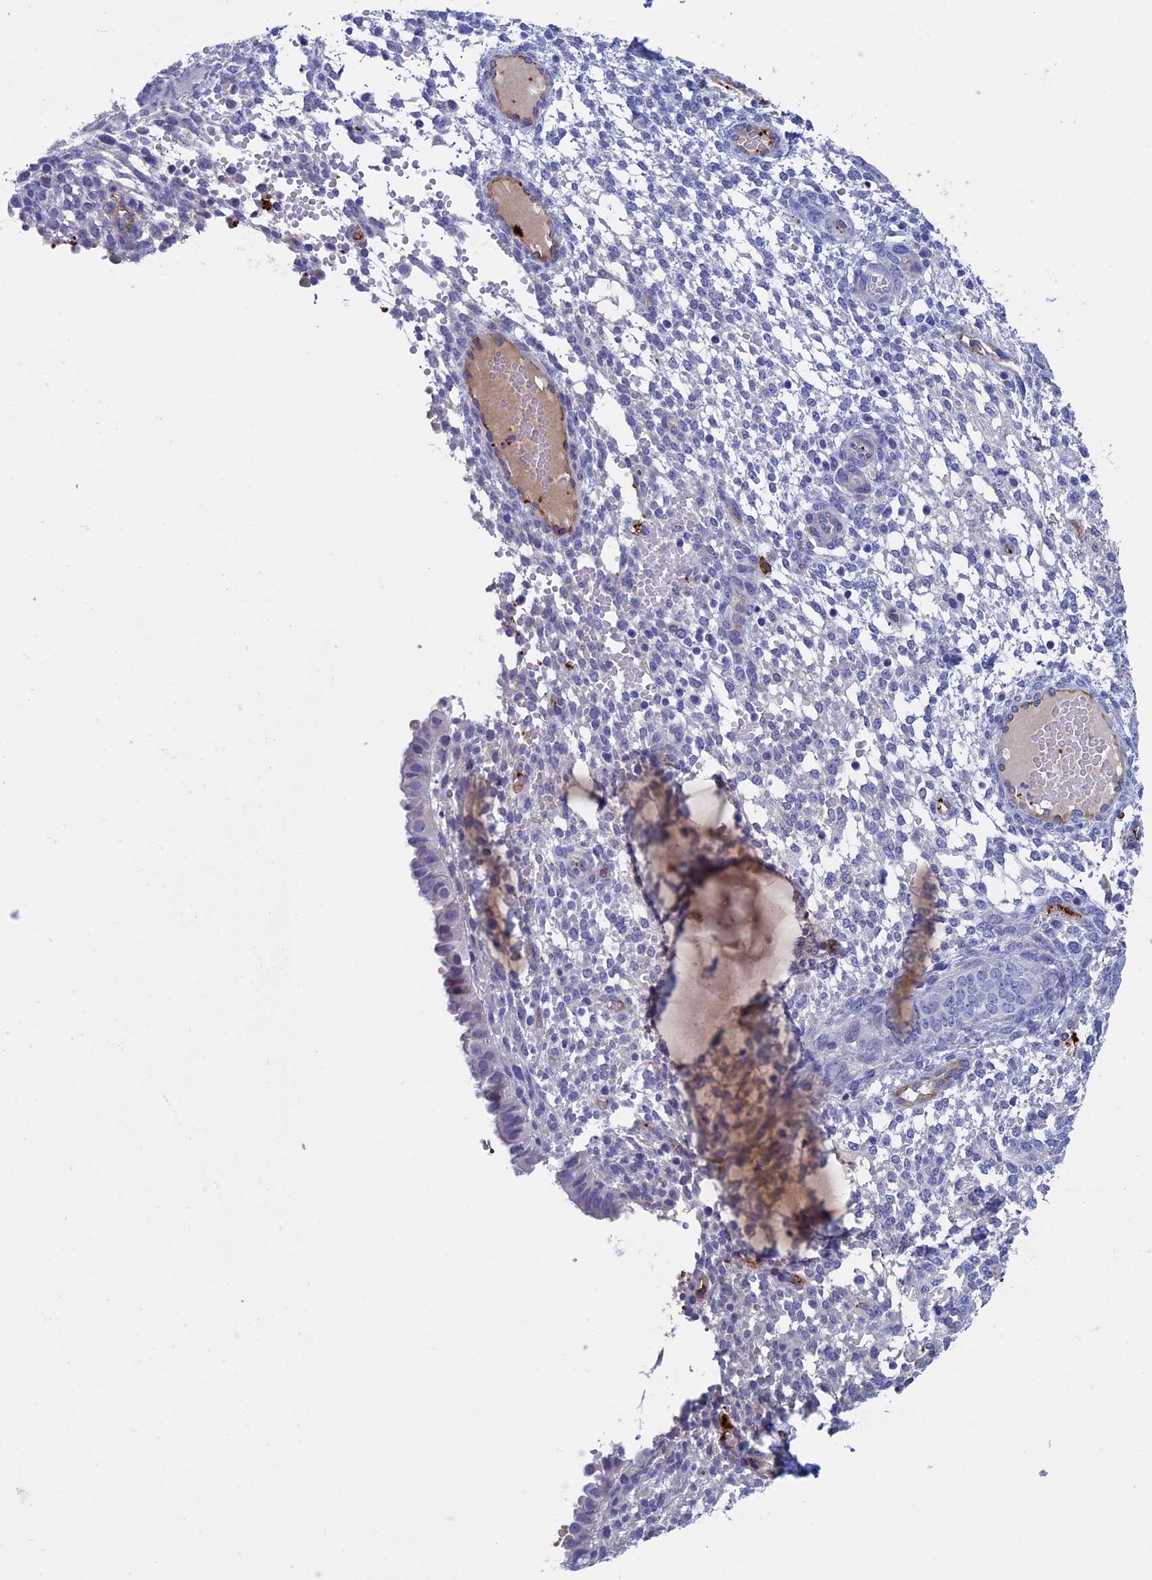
{"staining": {"intensity": "negative", "quantity": "none", "location": "none"}, "tissue": "endometrium", "cell_type": "Cells in endometrial stroma", "image_type": "normal", "snomed": [{"axis": "morphology", "description": "Normal tissue, NOS"}, {"axis": "topography", "description": "Endometrium"}], "caption": "Immunohistochemical staining of benign endometrium displays no significant positivity in cells in endometrial stroma. Brightfield microscopy of immunohistochemistry (IHC) stained with DAB (brown) and hematoxylin (blue), captured at high magnification.", "gene": "INSYN1", "patient": {"sex": "female", "age": 49}}